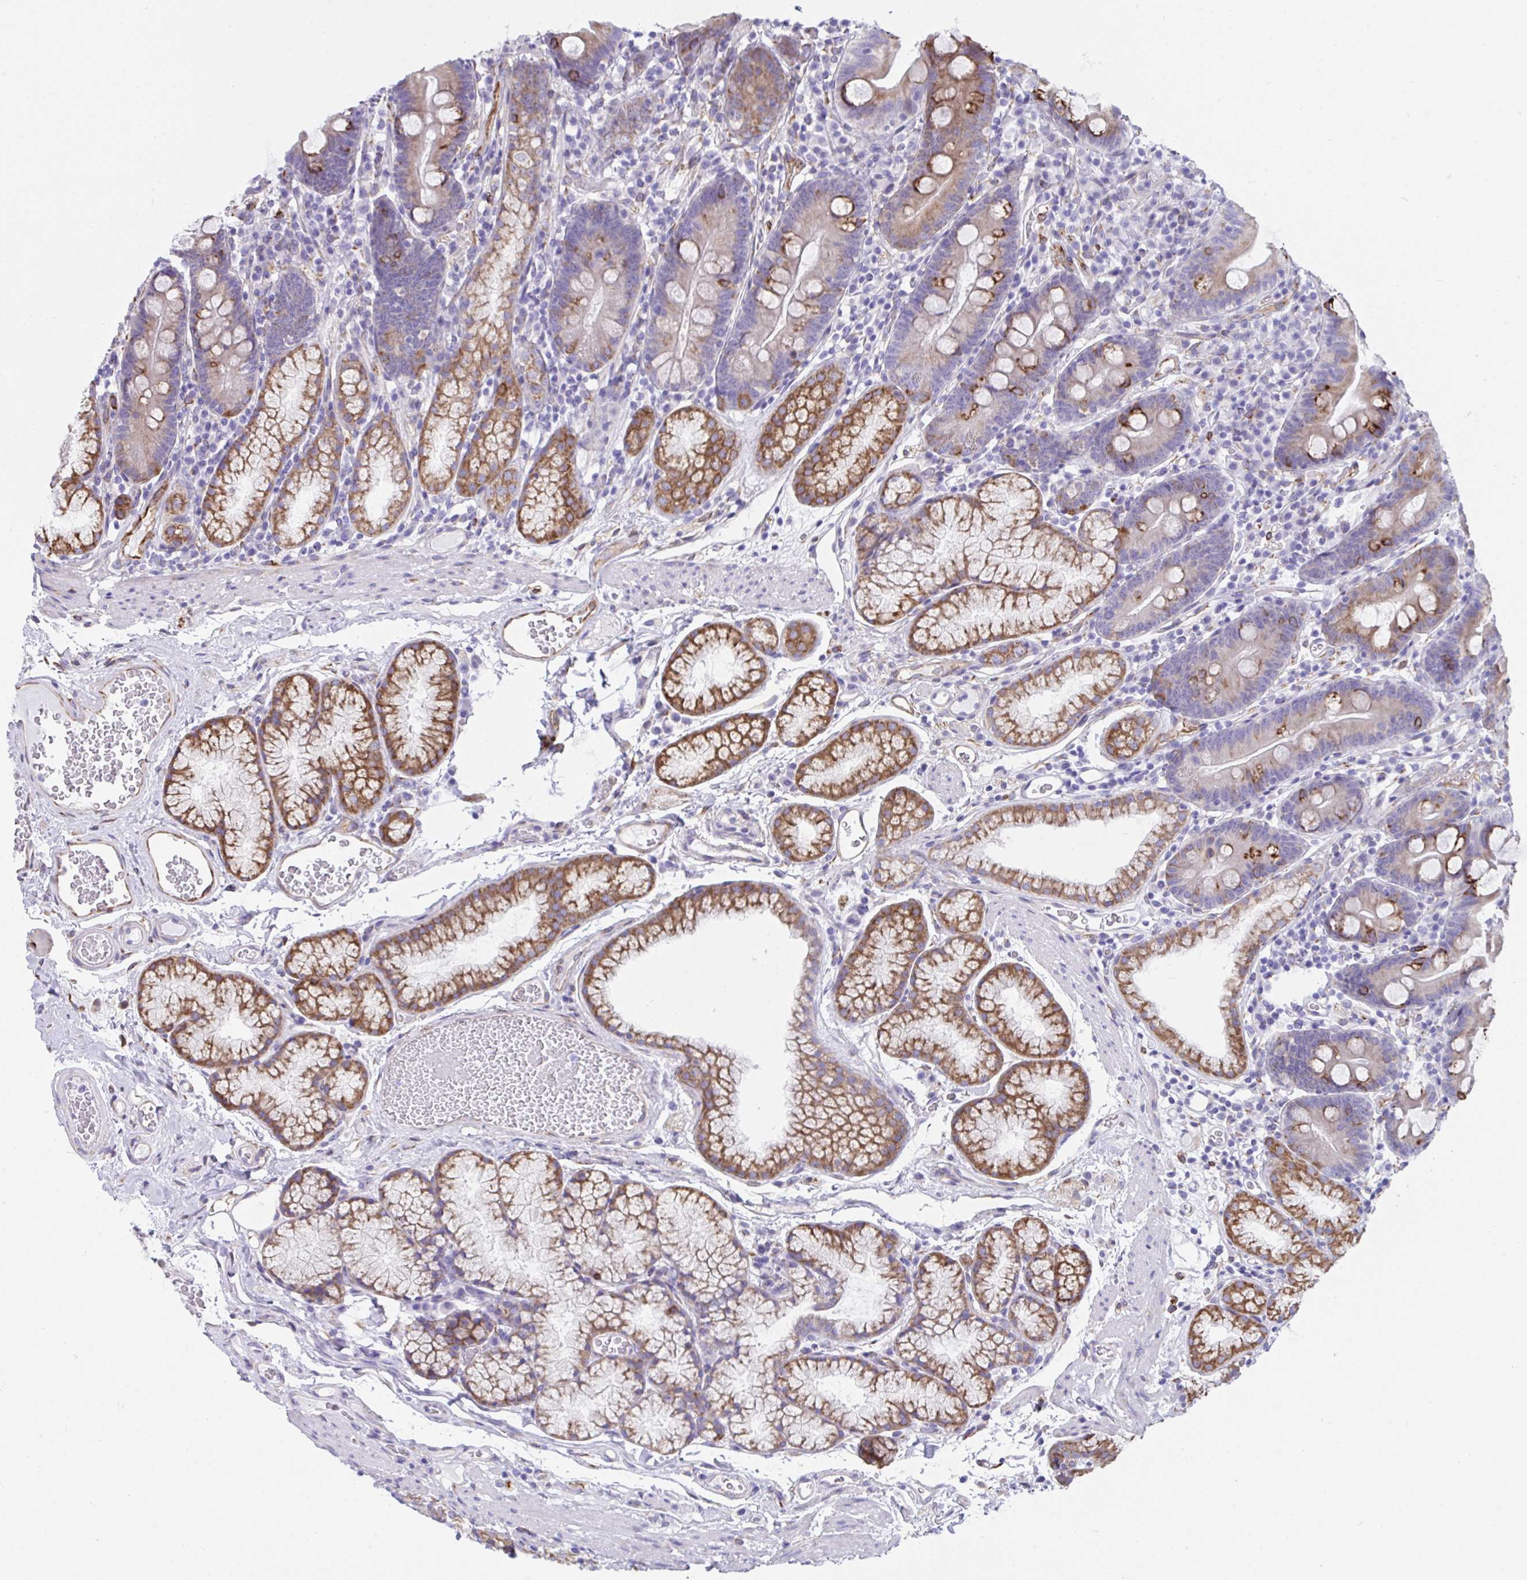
{"staining": {"intensity": "moderate", "quantity": "25%-75%", "location": "cytoplasmic/membranous"}, "tissue": "duodenum", "cell_type": "Glandular cells", "image_type": "normal", "snomed": [{"axis": "morphology", "description": "Normal tissue, NOS"}, {"axis": "topography", "description": "Duodenum"}], "caption": "Immunohistochemistry of unremarkable human duodenum shows medium levels of moderate cytoplasmic/membranous staining in about 25%-75% of glandular cells.", "gene": "ASPH", "patient": {"sex": "female", "age": 67}}